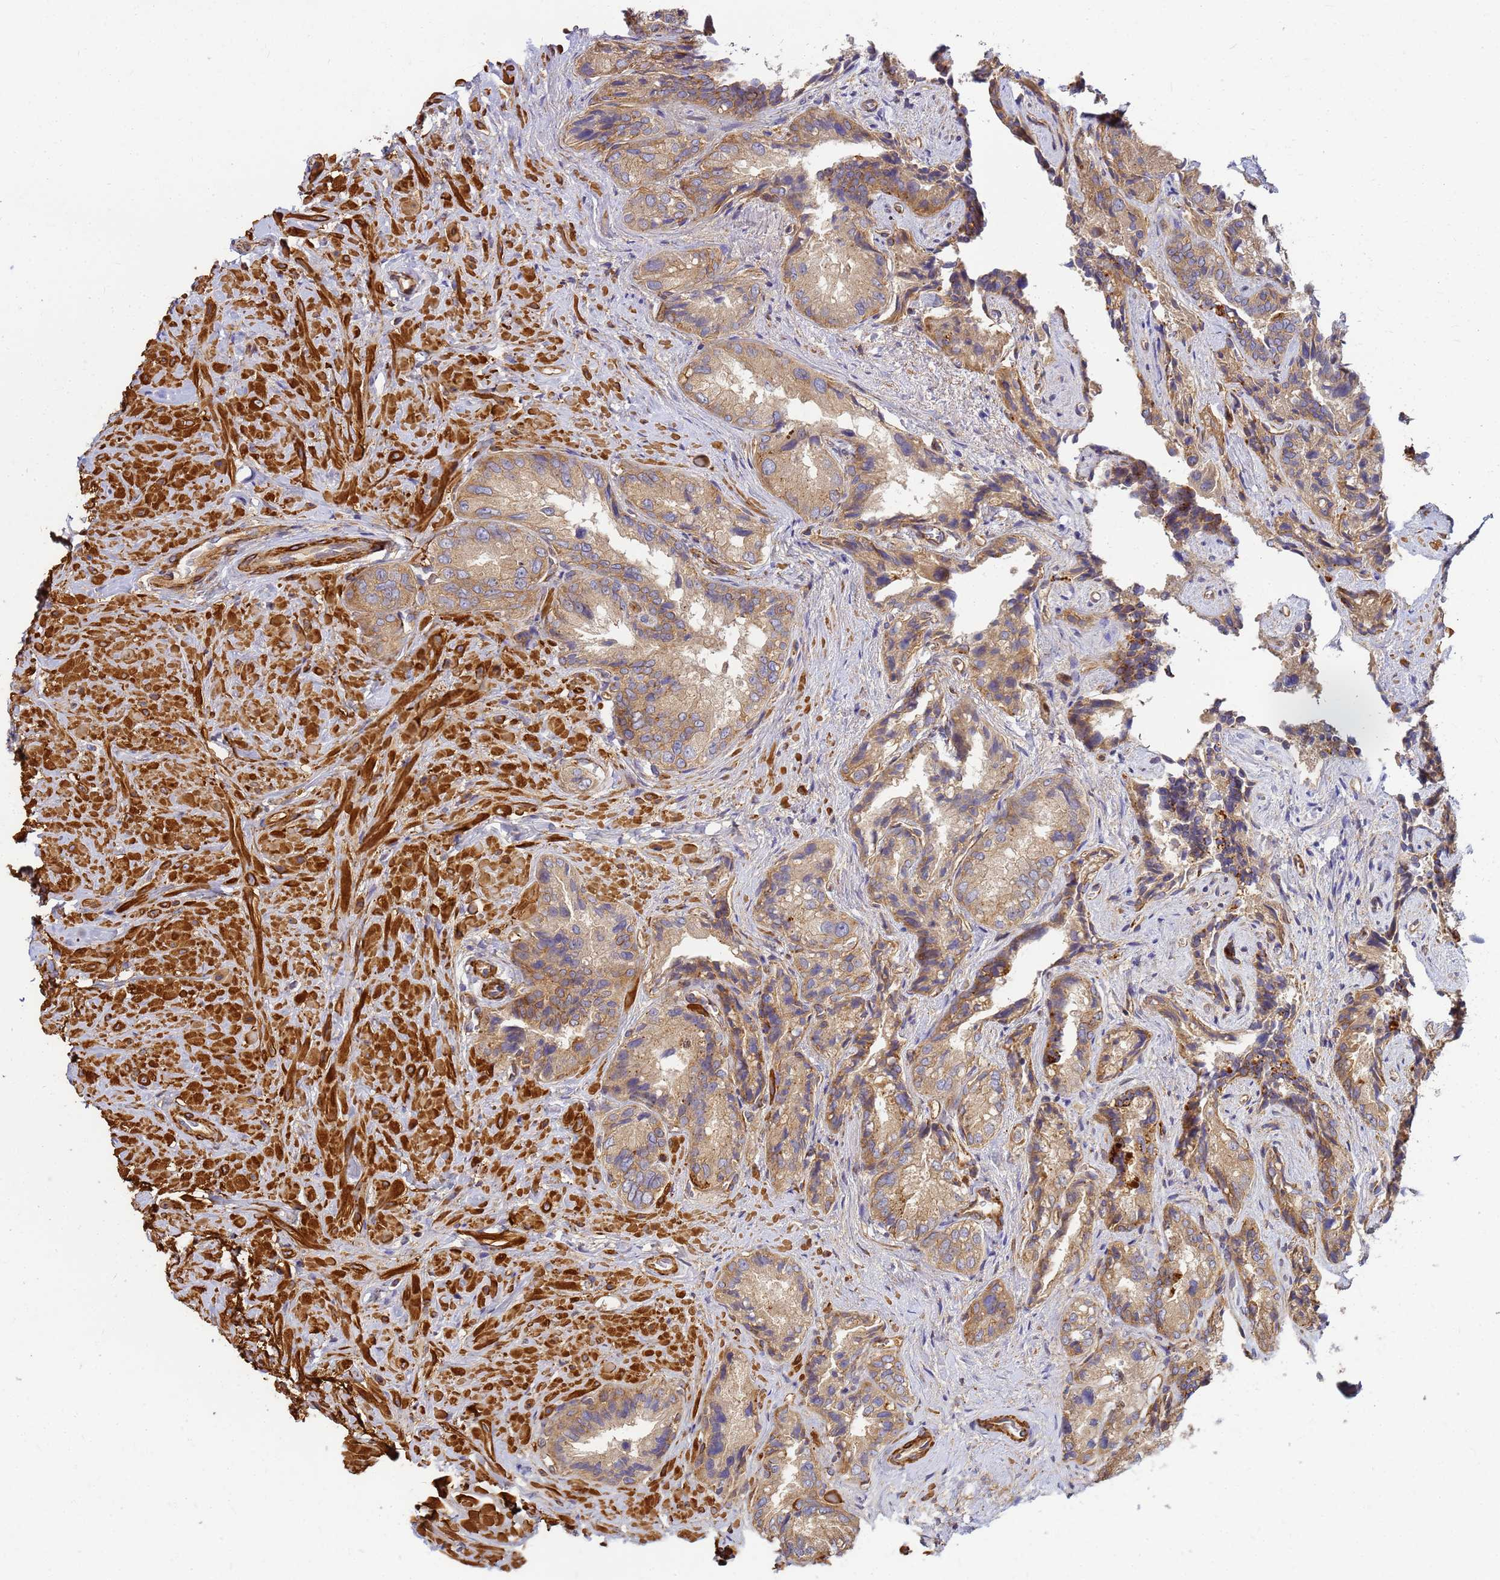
{"staining": {"intensity": "moderate", "quantity": ">75%", "location": "cytoplasmic/membranous"}, "tissue": "seminal vesicle", "cell_type": "Glandular cells", "image_type": "normal", "snomed": [{"axis": "morphology", "description": "Normal tissue, NOS"}, {"axis": "topography", "description": "Seminal veicle"}, {"axis": "topography", "description": "Peripheral nerve tissue"}], "caption": "Seminal vesicle stained with DAB (3,3'-diaminobenzidine) immunohistochemistry (IHC) displays medium levels of moderate cytoplasmic/membranous expression in about >75% of glandular cells. Using DAB (3,3'-diaminobenzidine) (brown) and hematoxylin (blue) stains, captured at high magnification using brightfield microscopy.", "gene": "C2CD5", "patient": {"sex": "male", "age": 67}}